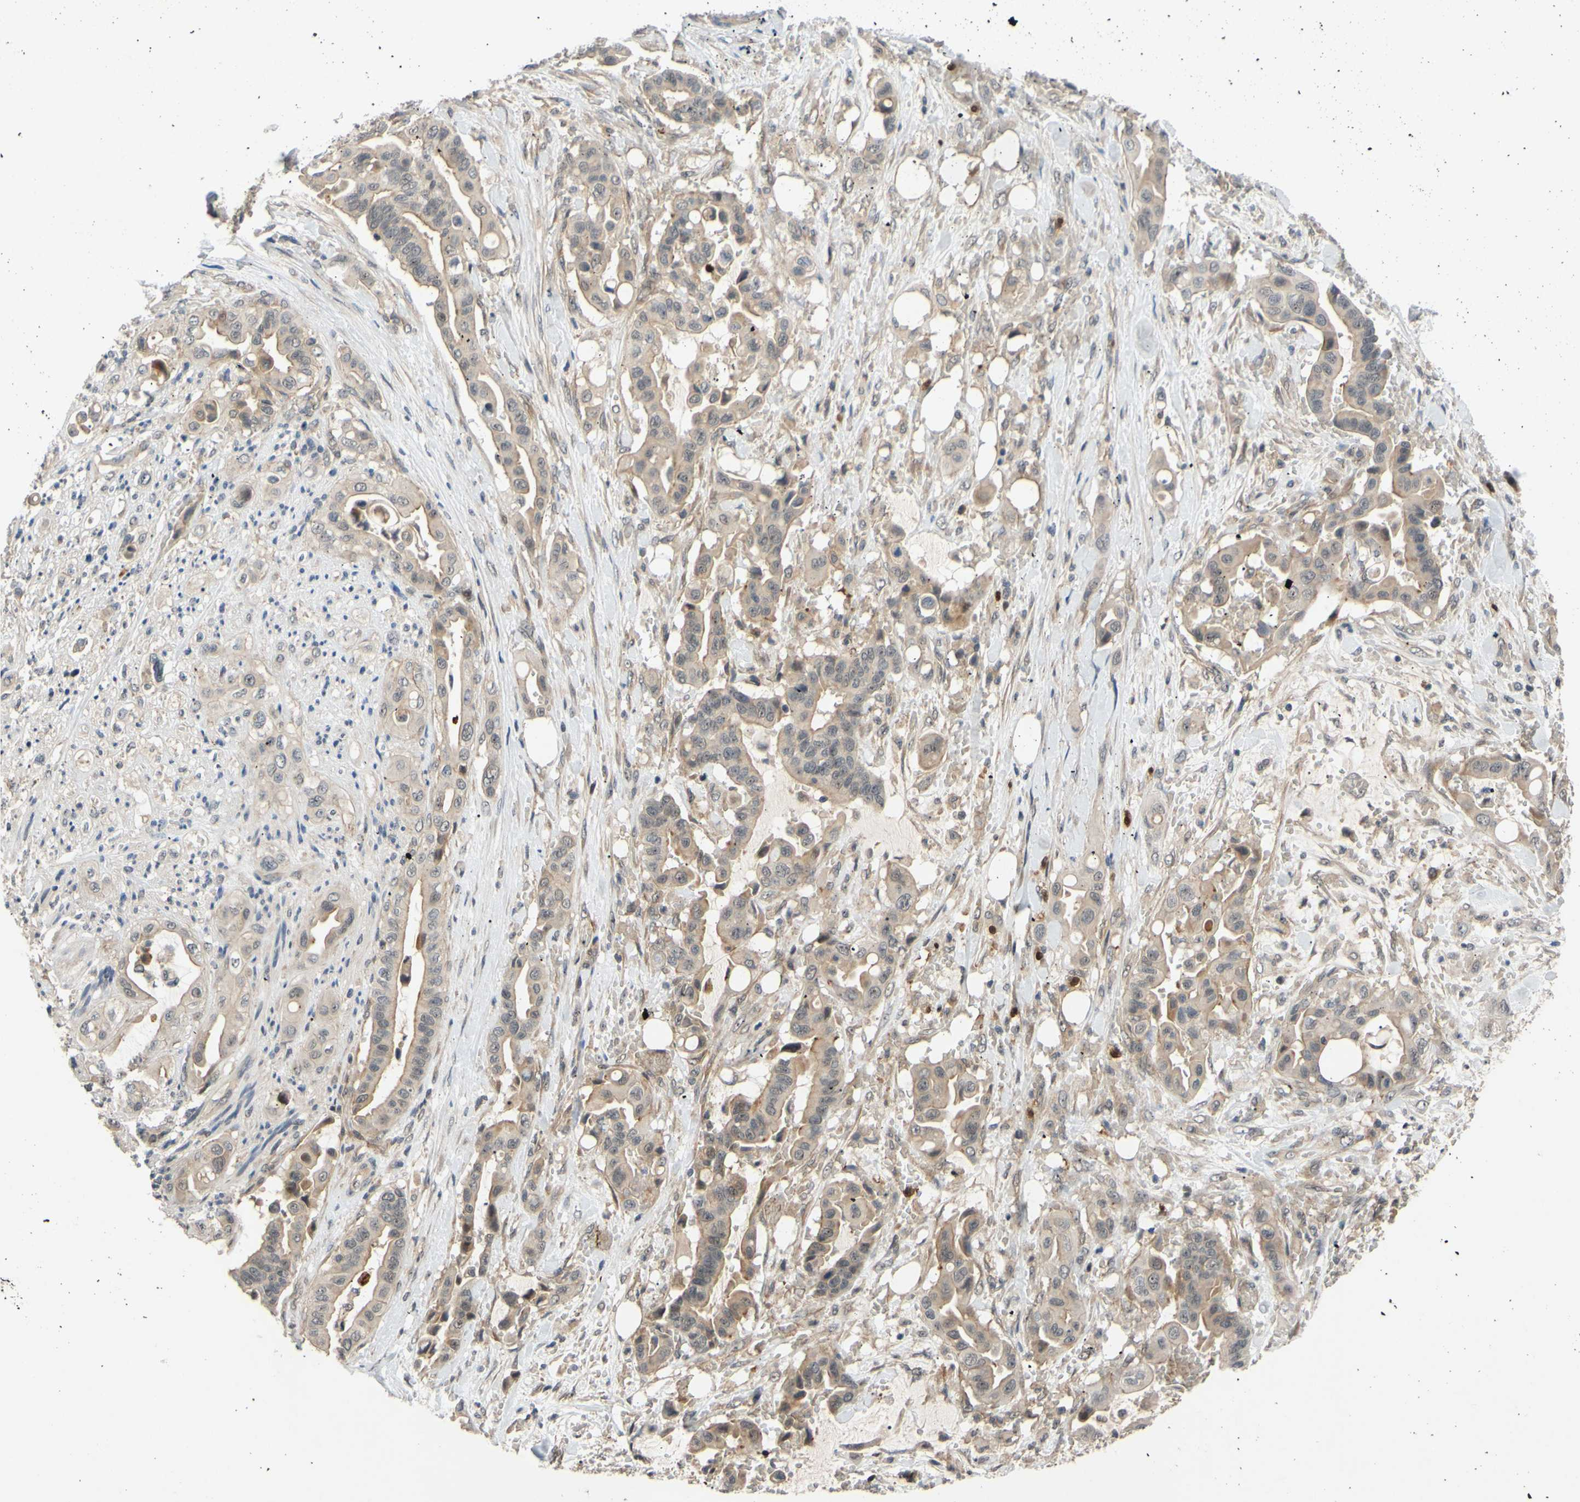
{"staining": {"intensity": "weak", "quantity": ">75%", "location": "cytoplasmic/membranous"}, "tissue": "liver cancer", "cell_type": "Tumor cells", "image_type": "cancer", "snomed": [{"axis": "morphology", "description": "Cholangiocarcinoma"}, {"axis": "topography", "description": "Liver"}], "caption": "A micrograph showing weak cytoplasmic/membranous expression in about >75% of tumor cells in liver cancer, as visualized by brown immunohistochemical staining.", "gene": "ALK", "patient": {"sex": "female", "age": 61}}